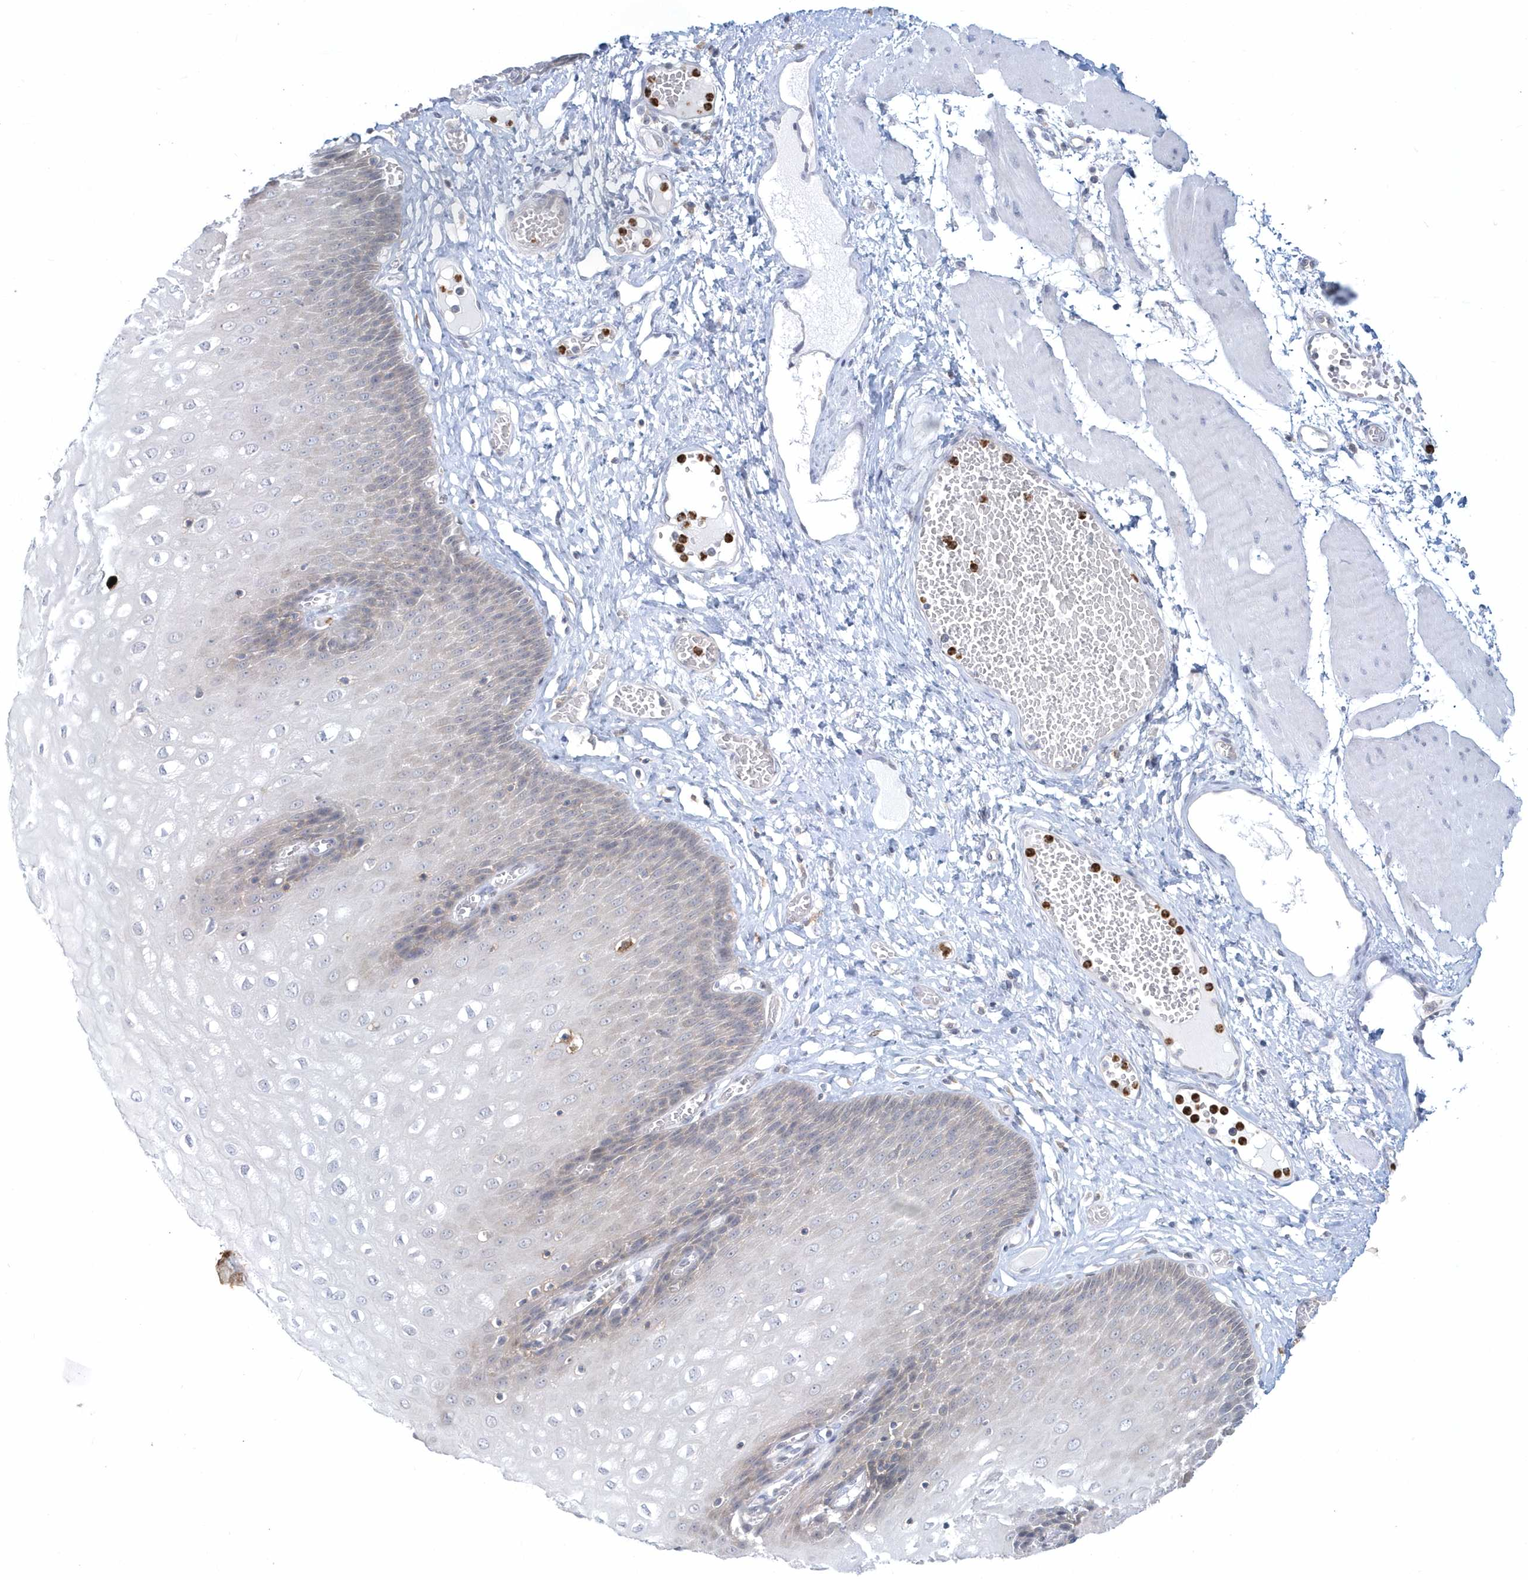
{"staining": {"intensity": "weak", "quantity": "<25%", "location": "cytoplasmic/membranous"}, "tissue": "esophagus", "cell_type": "Squamous epithelial cells", "image_type": "normal", "snomed": [{"axis": "morphology", "description": "Normal tissue, NOS"}, {"axis": "topography", "description": "Esophagus"}], "caption": "The IHC photomicrograph has no significant expression in squamous epithelial cells of esophagus.", "gene": "RNF7", "patient": {"sex": "male", "age": 60}}